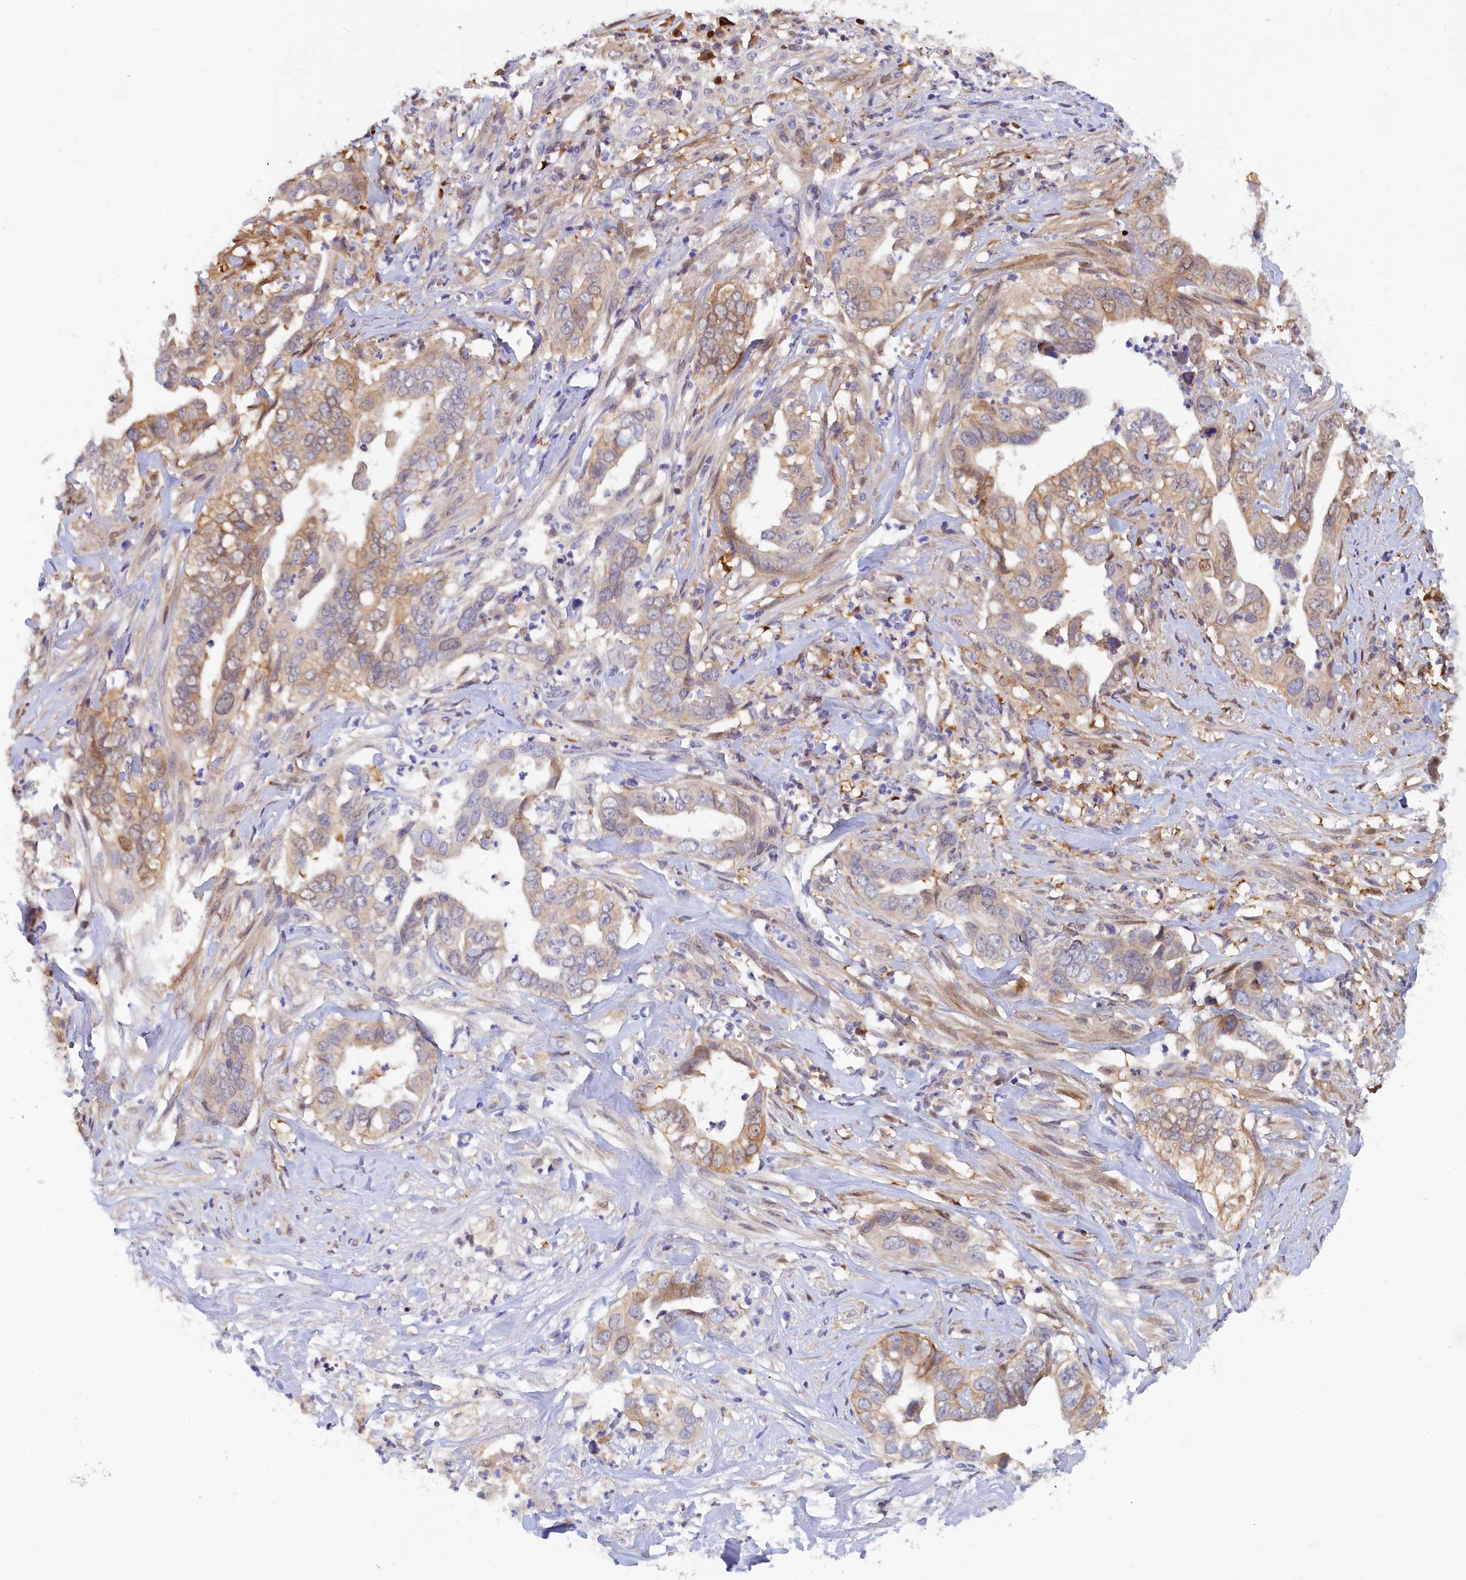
{"staining": {"intensity": "weak", "quantity": "25%-75%", "location": "cytoplasmic/membranous"}, "tissue": "liver cancer", "cell_type": "Tumor cells", "image_type": "cancer", "snomed": [{"axis": "morphology", "description": "Cholangiocarcinoma"}, {"axis": "topography", "description": "Liver"}], "caption": "Cholangiocarcinoma (liver) stained with a protein marker demonstrates weak staining in tumor cells.", "gene": "SPATA5L1", "patient": {"sex": "female", "age": 79}}